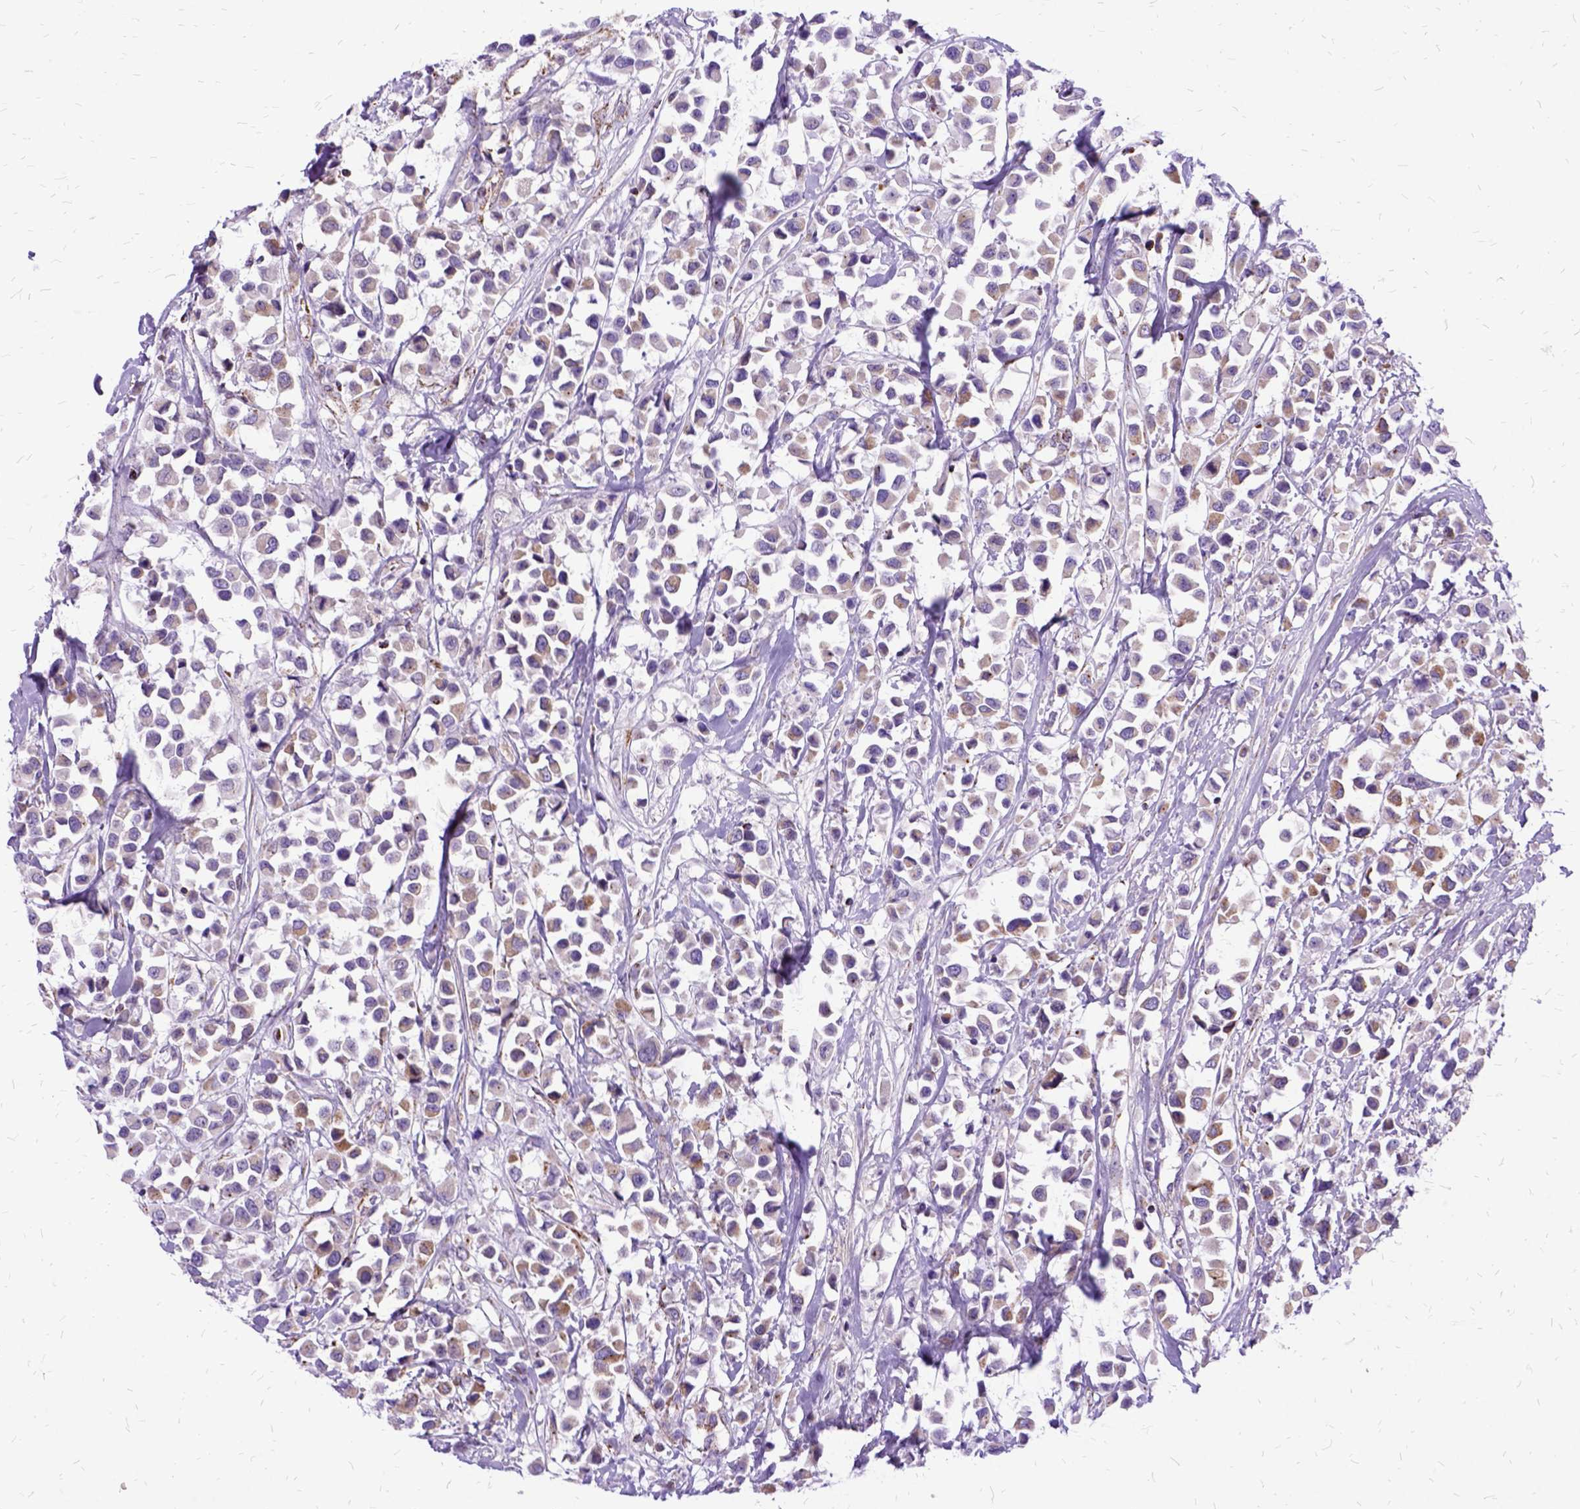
{"staining": {"intensity": "weak", "quantity": "25%-75%", "location": "cytoplasmic/membranous"}, "tissue": "breast cancer", "cell_type": "Tumor cells", "image_type": "cancer", "snomed": [{"axis": "morphology", "description": "Duct carcinoma"}, {"axis": "topography", "description": "Breast"}], "caption": "Breast invasive ductal carcinoma stained for a protein shows weak cytoplasmic/membranous positivity in tumor cells.", "gene": "OXCT1", "patient": {"sex": "female", "age": 61}}